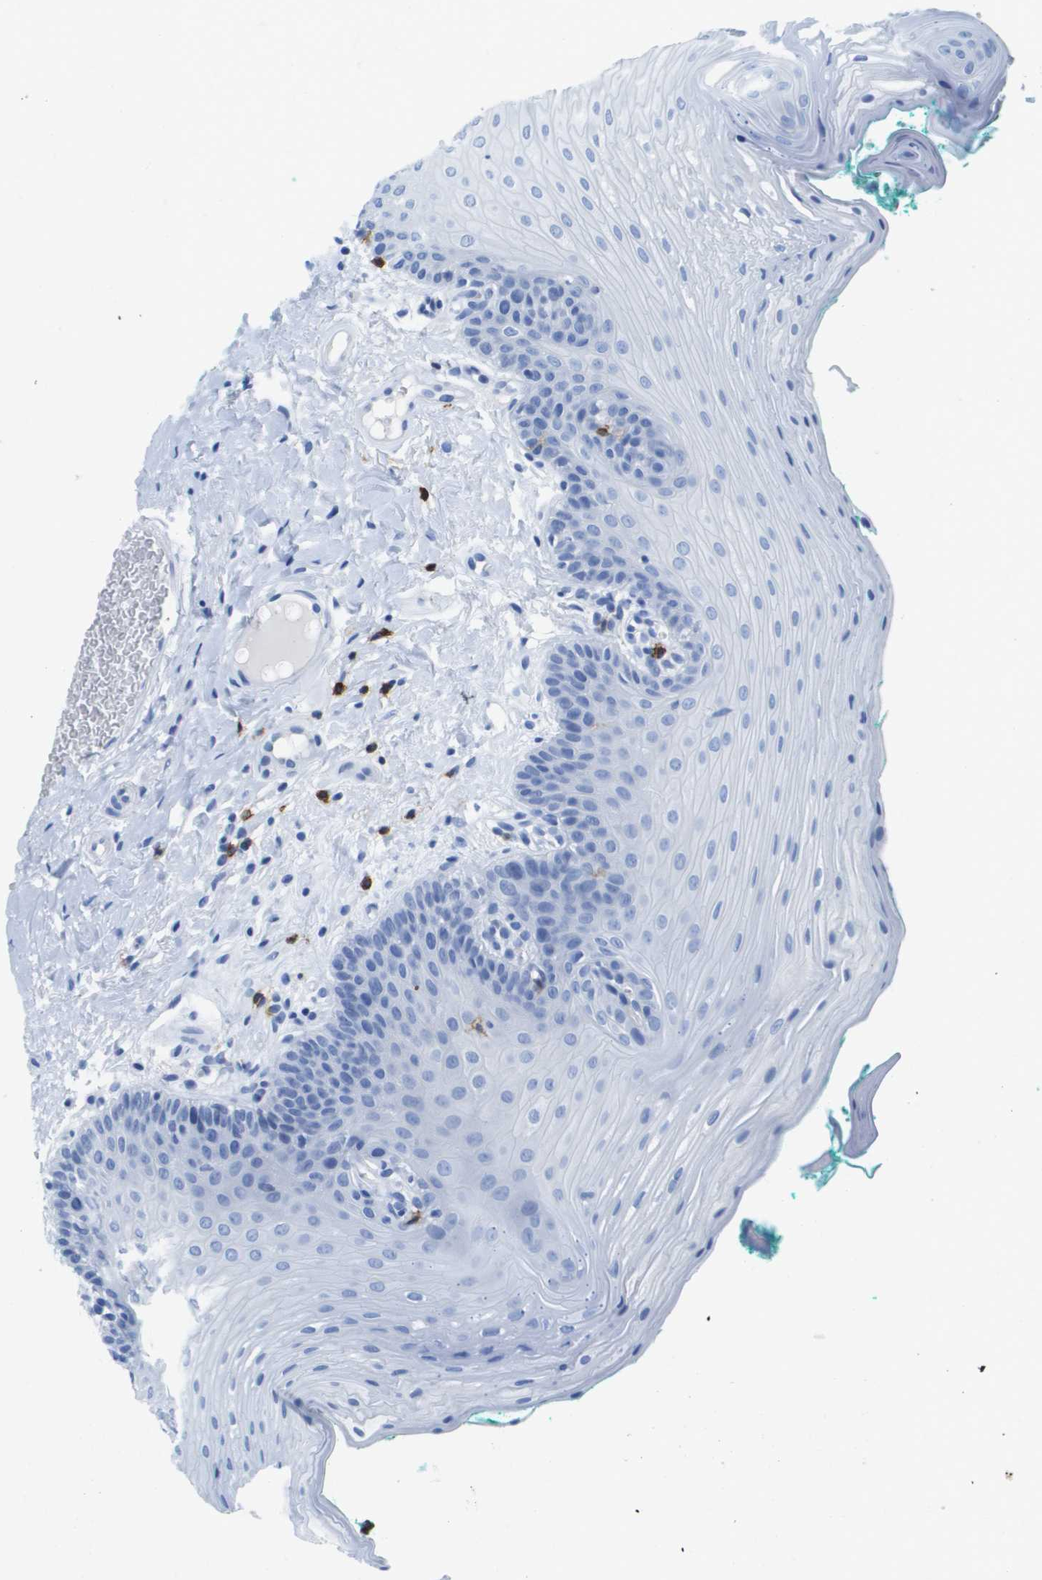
{"staining": {"intensity": "negative", "quantity": "none", "location": "none"}, "tissue": "oral mucosa", "cell_type": "Squamous epithelial cells", "image_type": "normal", "snomed": [{"axis": "morphology", "description": "Normal tissue, NOS"}, {"axis": "topography", "description": "Oral tissue"}], "caption": "IHC of normal human oral mucosa shows no expression in squamous epithelial cells.", "gene": "MS4A1", "patient": {"sex": "male", "age": 58}}